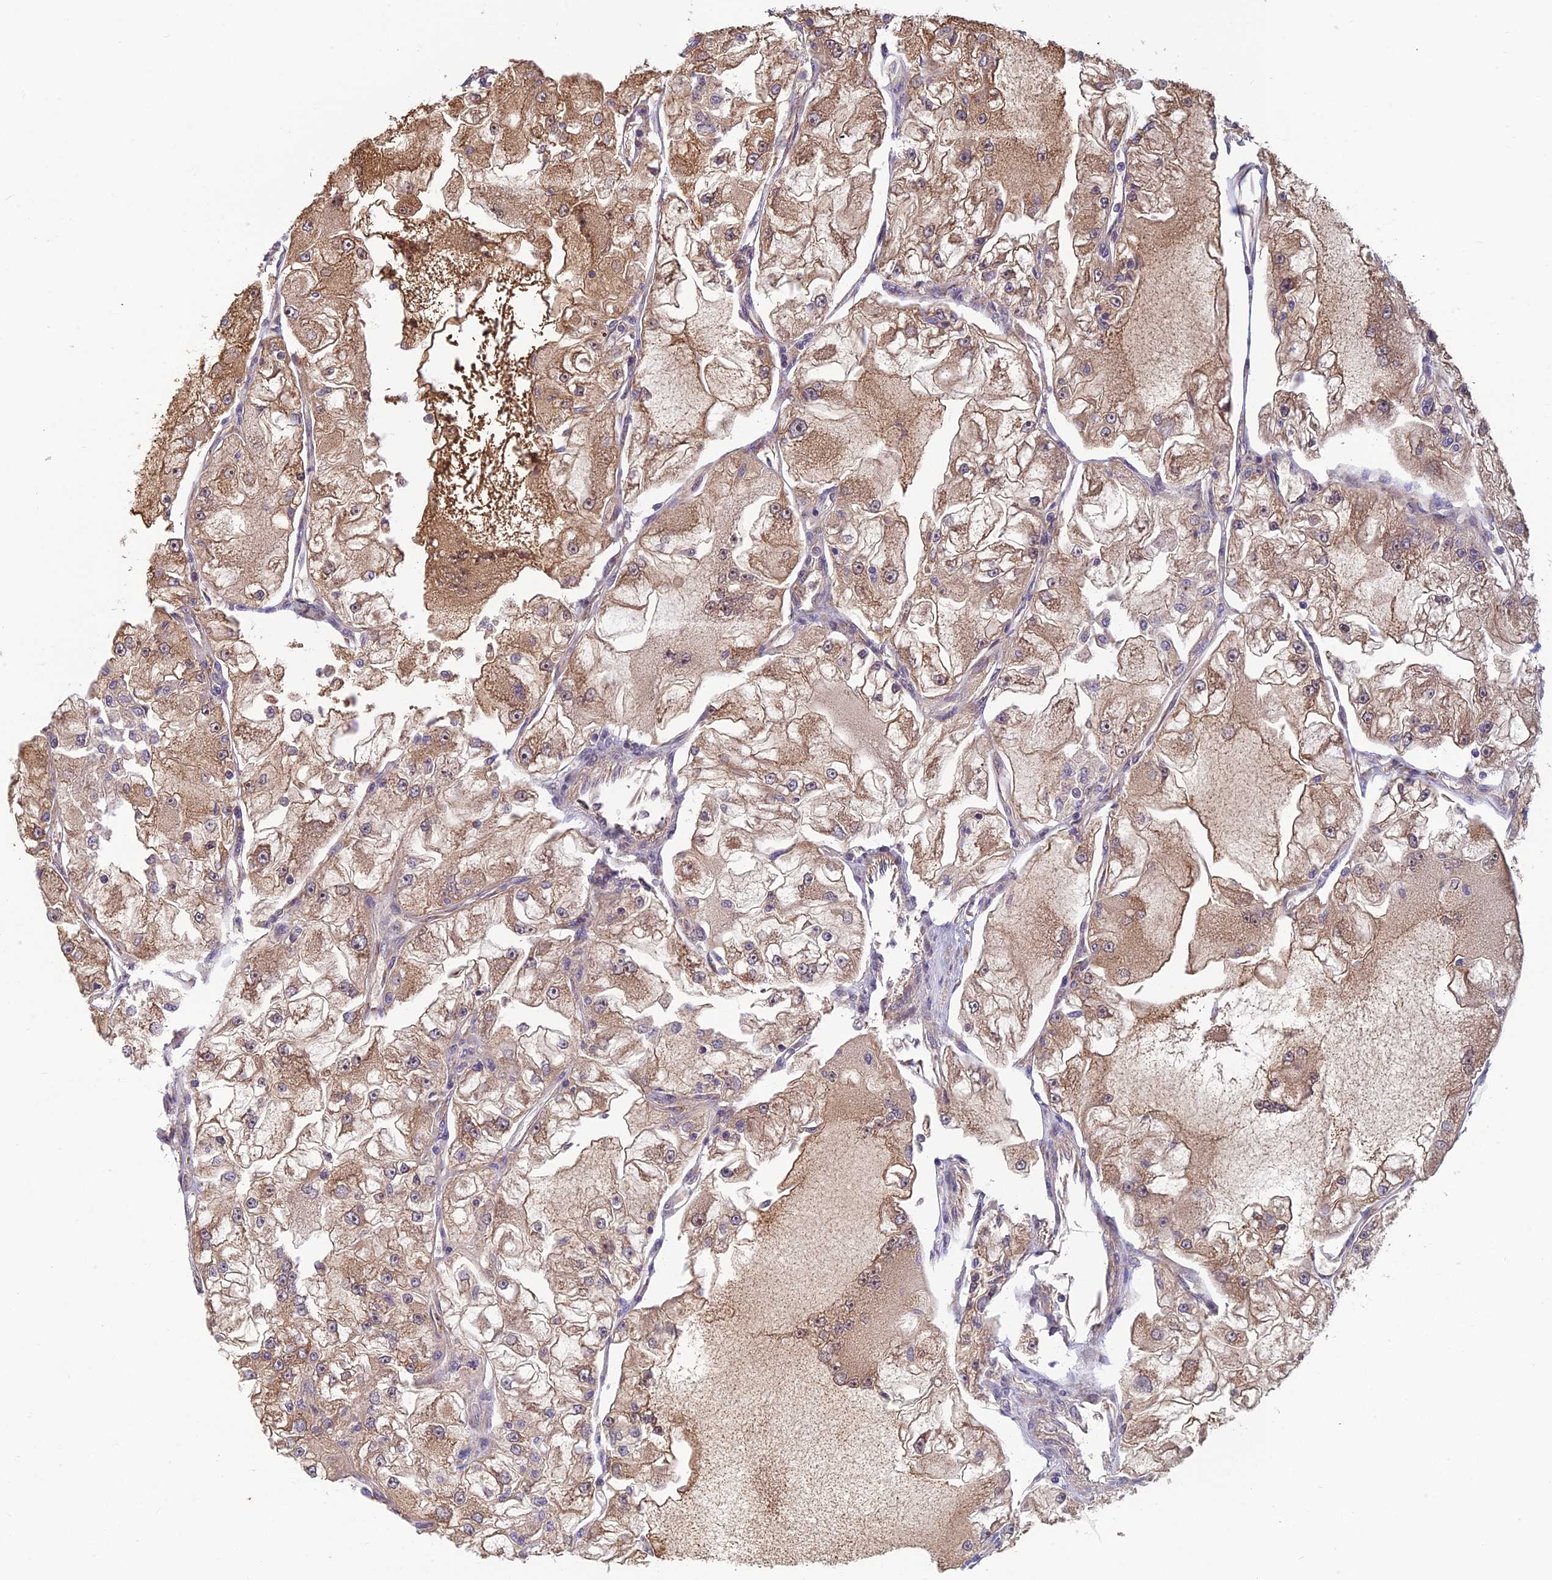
{"staining": {"intensity": "moderate", "quantity": ">75%", "location": "cytoplasmic/membranous"}, "tissue": "renal cancer", "cell_type": "Tumor cells", "image_type": "cancer", "snomed": [{"axis": "morphology", "description": "Adenocarcinoma, NOS"}, {"axis": "topography", "description": "Kidney"}], "caption": "Moderate cytoplasmic/membranous staining for a protein is seen in about >75% of tumor cells of adenocarcinoma (renal) using immunohistochemistry (IHC).", "gene": "HECA", "patient": {"sex": "female", "age": 72}}